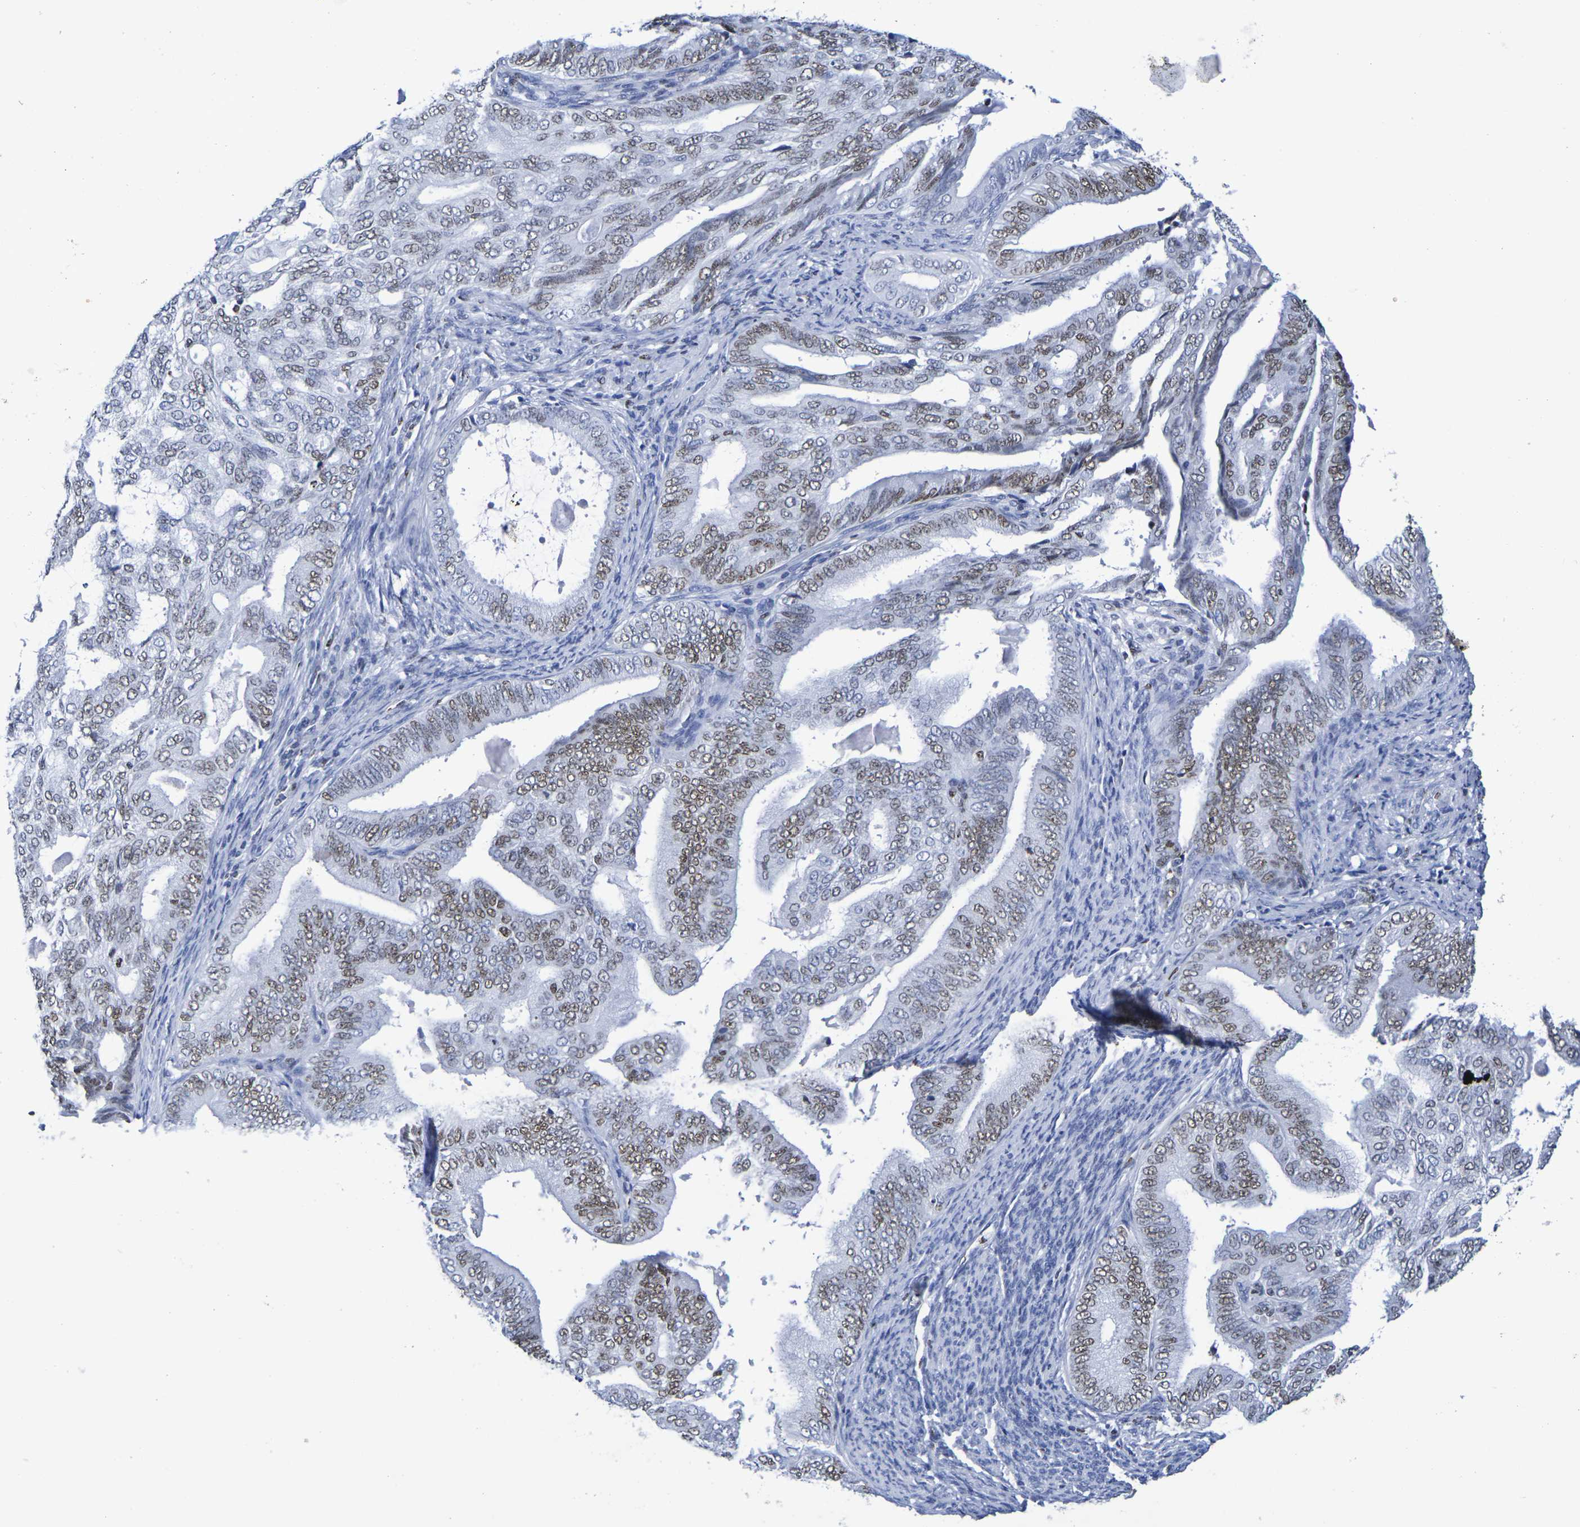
{"staining": {"intensity": "weak", "quantity": "25%-75%", "location": "nuclear"}, "tissue": "endometrial cancer", "cell_type": "Tumor cells", "image_type": "cancer", "snomed": [{"axis": "morphology", "description": "Adenocarcinoma, NOS"}, {"axis": "topography", "description": "Endometrium"}], "caption": "Brown immunohistochemical staining in endometrial cancer (adenocarcinoma) exhibits weak nuclear expression in approximately 25%-75% of tumor cells.", "gene": "H1-5", "patient": {"sex": "female", "age": 58}}